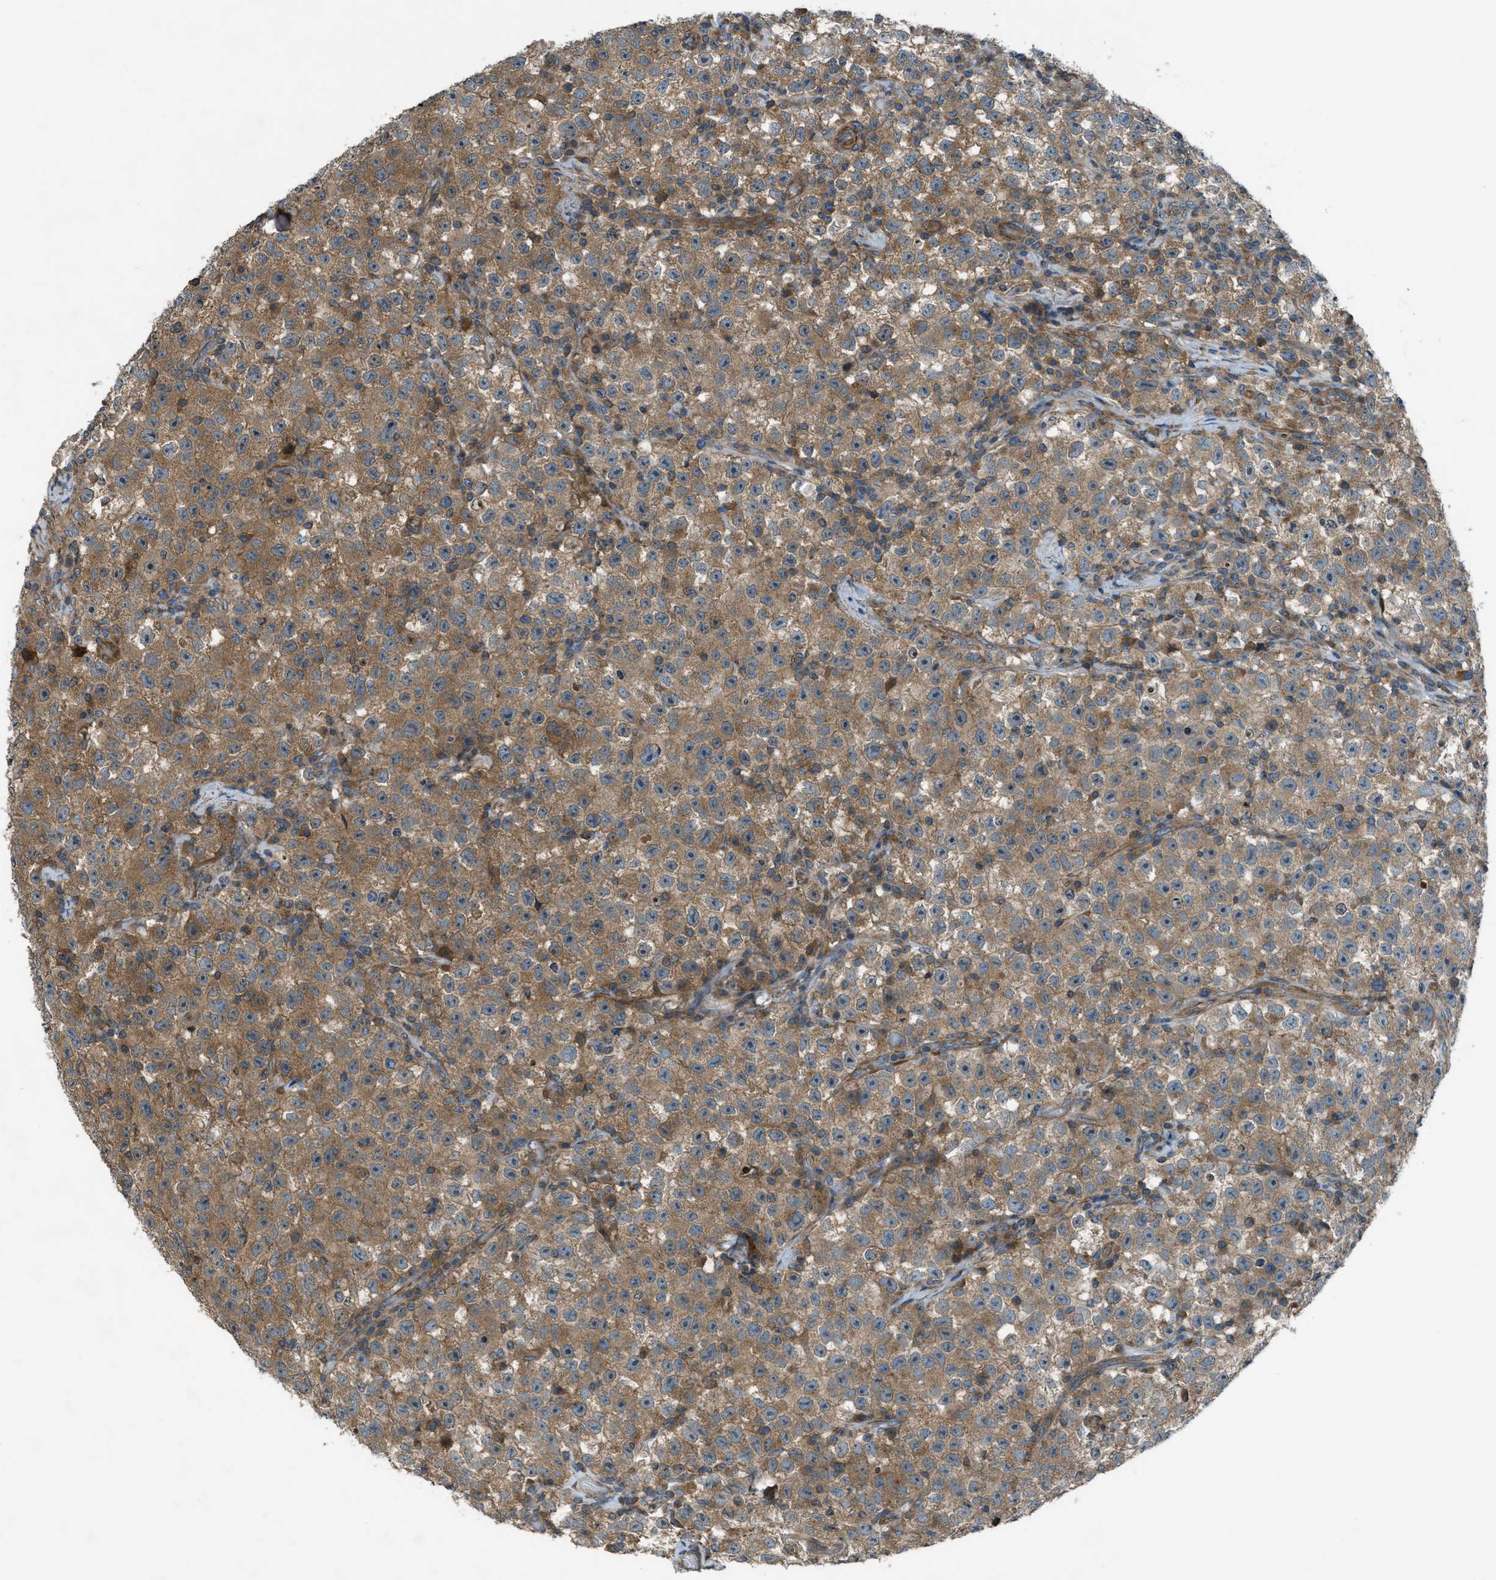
{"staining": {"intensity": "moderate", "quantity": ">75%", "location": "cytoplasmic/membranous"}, "tissue": "testis cancer", "cell_type": "Tumor cells", "image_type": "cancer", "snomed": [{"axis": "morphology", "description": "Seminoma, NOS"}, {"axis": "topography", "description": "Testis"}], "caption": "This is a histology image of immunohistochemistry (IHC) staining of testis seminoma, which shows moderate positivity in the cytoplasmic/membranous of tumor cells.", "gene": "VEZT", "patient": {"sex": "male", "age": 22}}